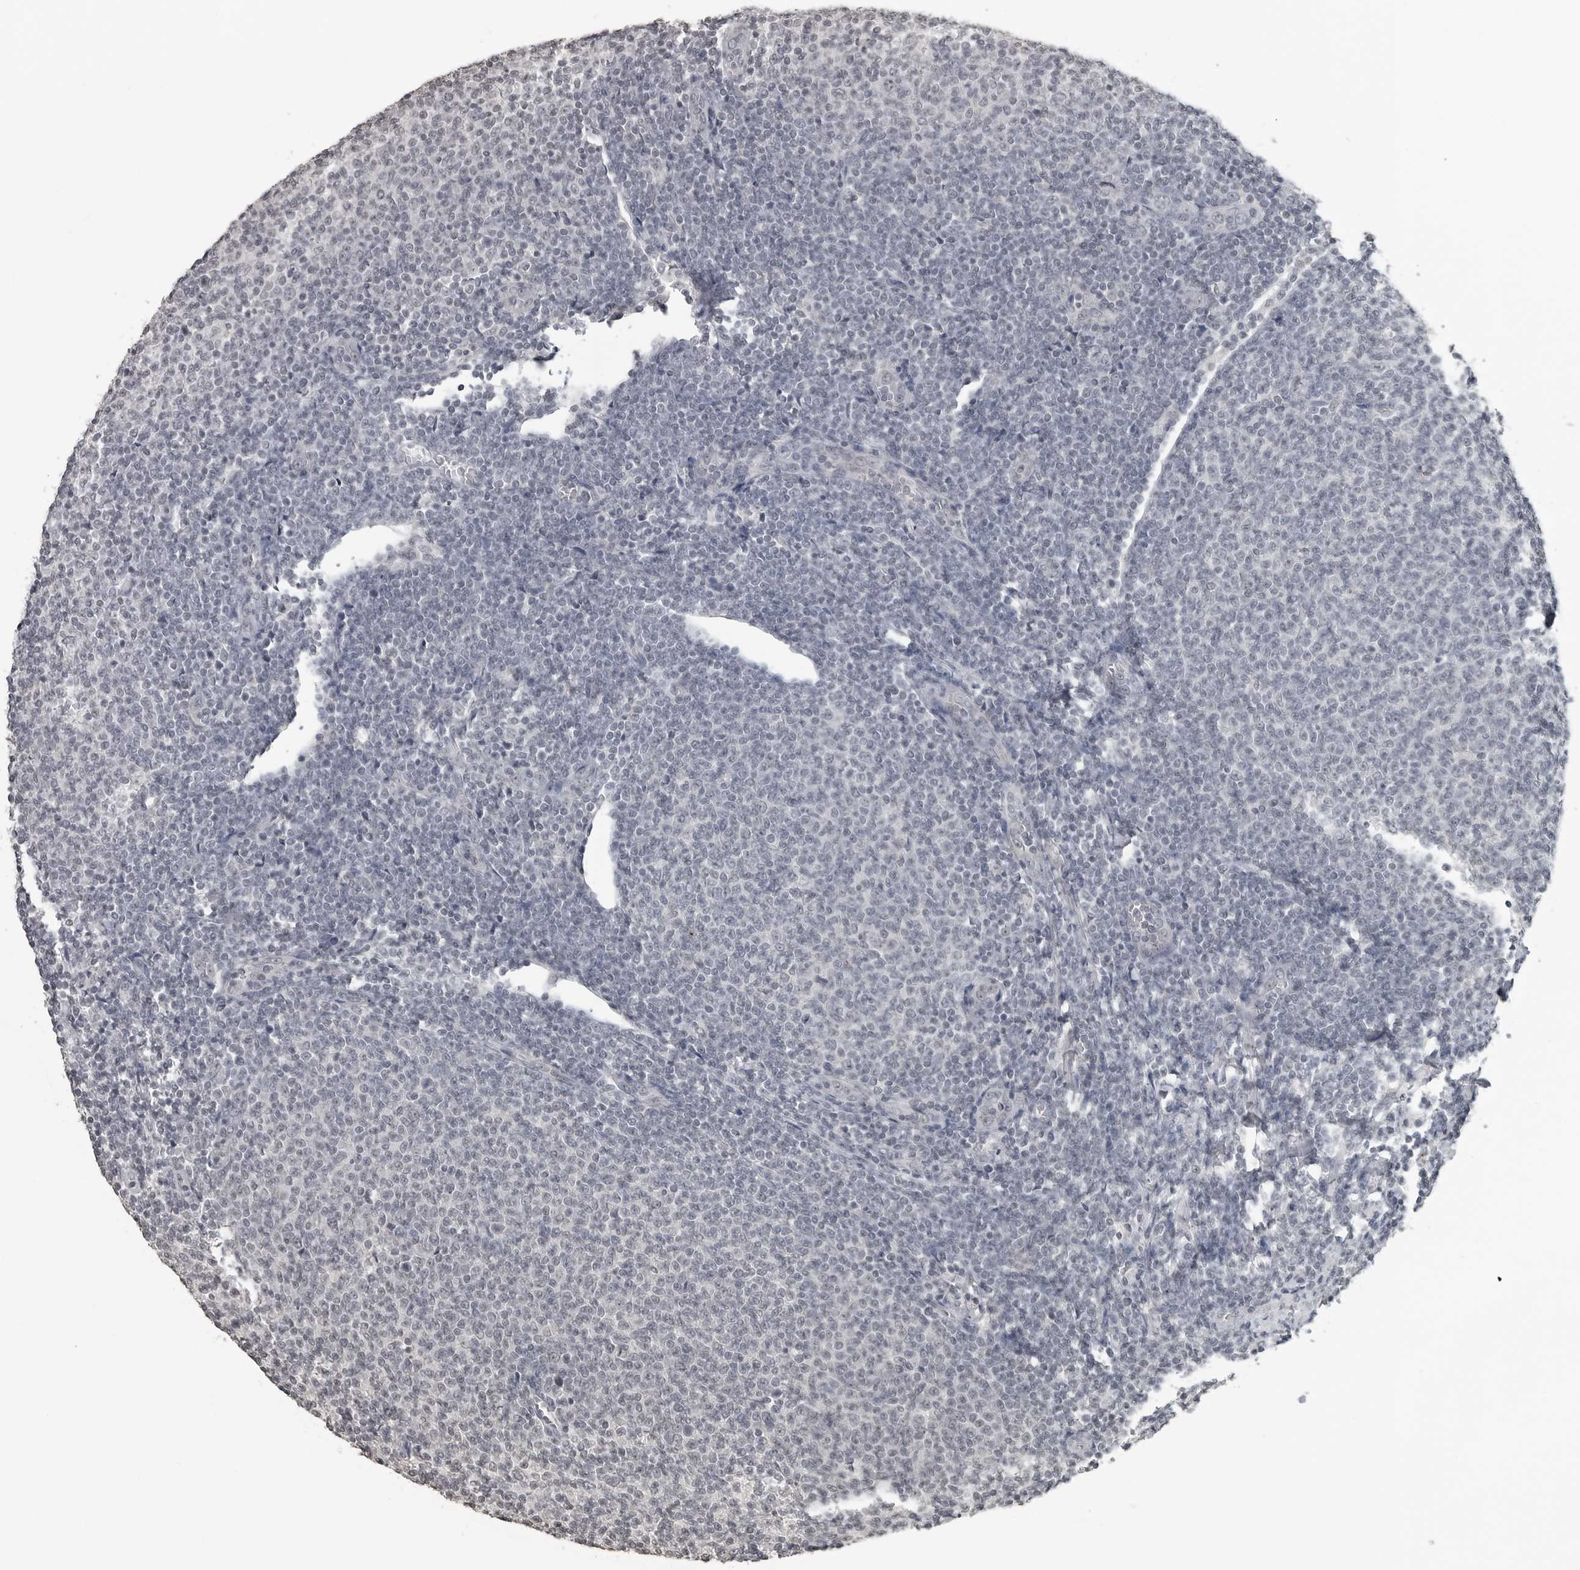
{"staining": {"intensity": "negative", "quantity": "none", "location": "none"}, "tissue": "lymphoma", "cell_type": "Tumor cells", "image_type": "cancer", "snomed": [{"axis": "morphology", "description": "Malignant lymphoma, non-Hodgkin's type, Low grade"}, {"axis": "topography", "description": "Lymph node"}], "caption": "Immunohistochemistry of low-grade malignant lymphoma, non-Hodgkin's type reveals no staining in tumor cells.", "gene": "DDX54", "patient": {"sex": "male", "age": 66}}